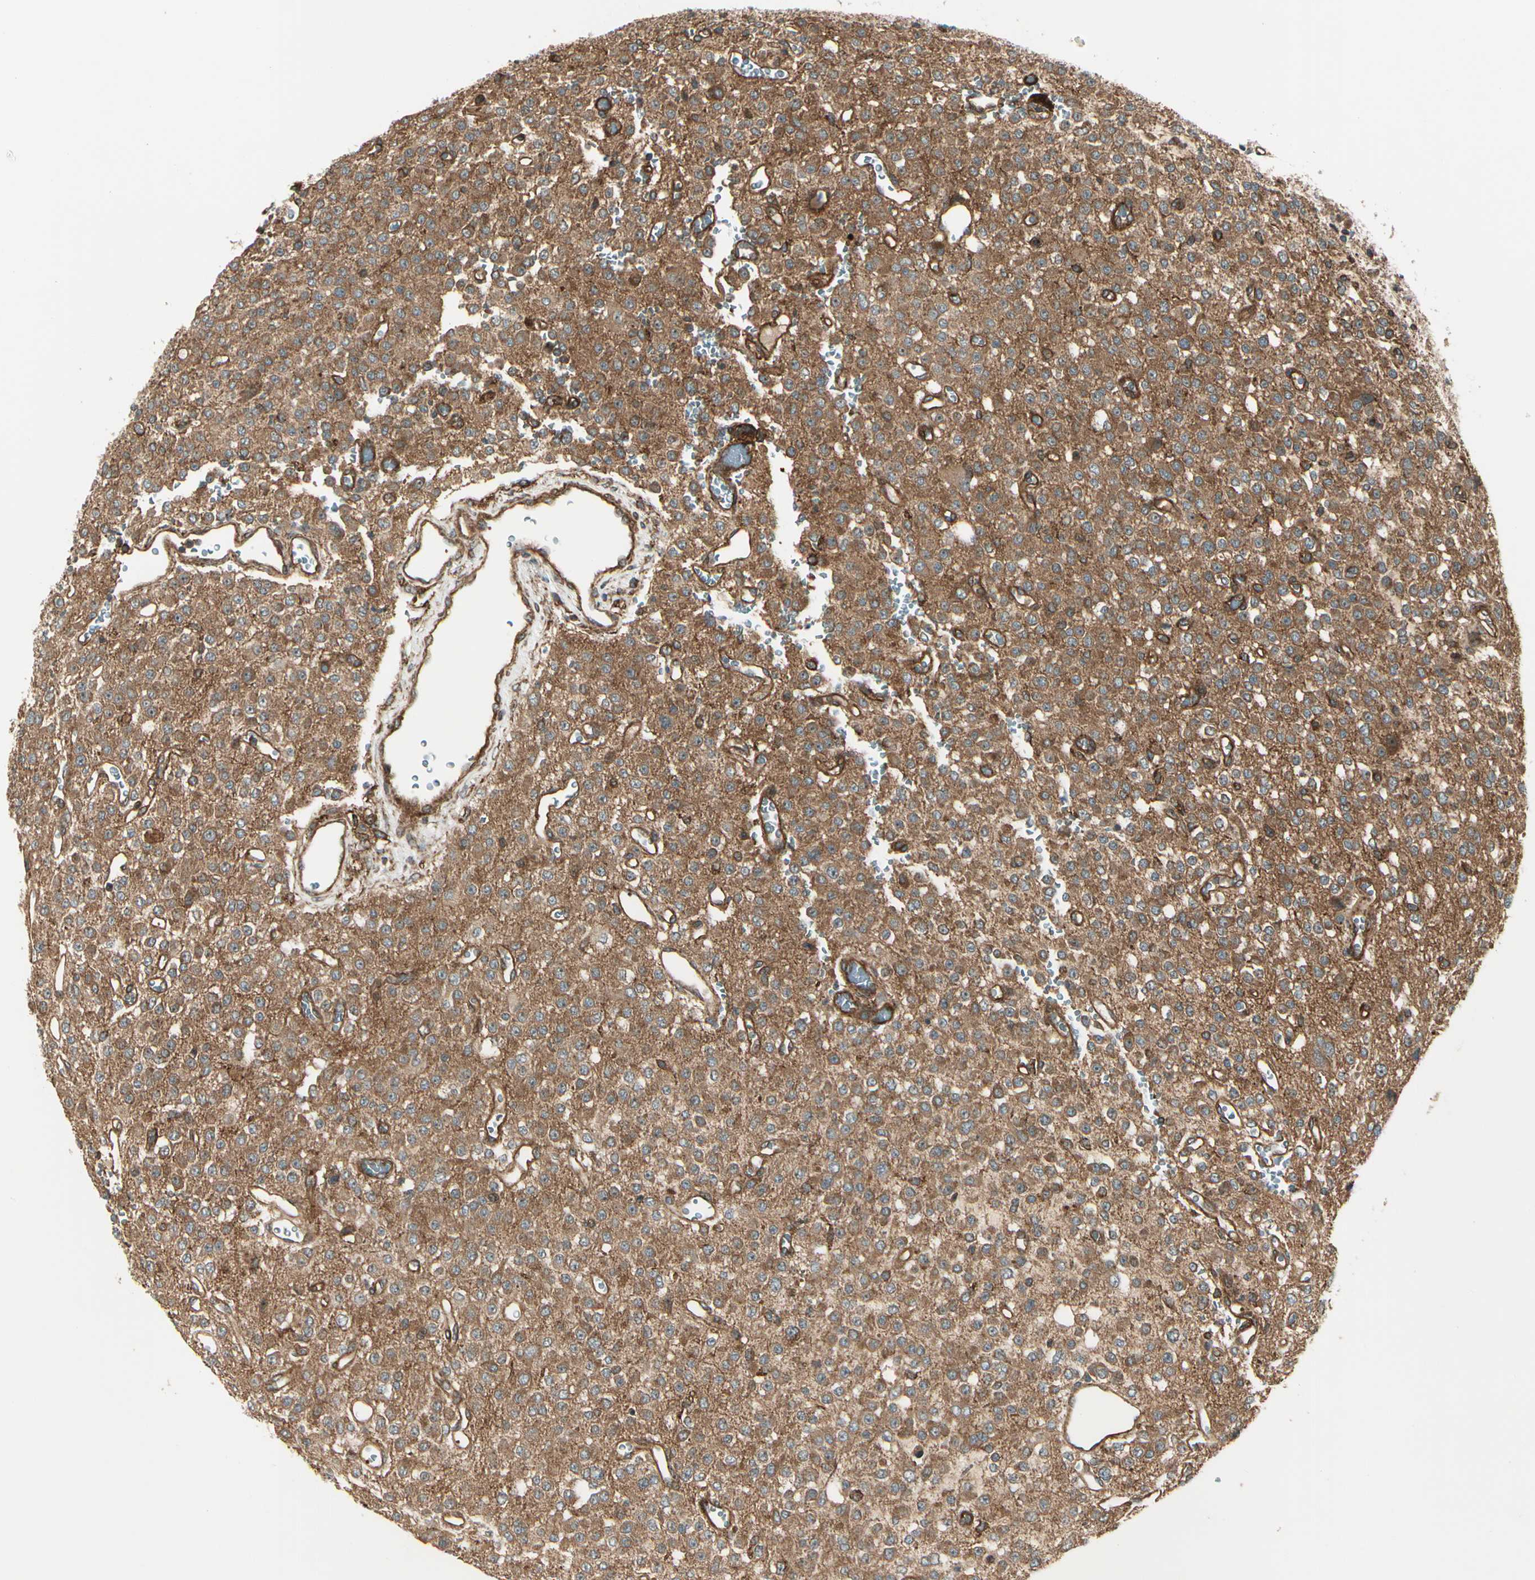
{"staining": {"intensity": "moderate", "quantity": "25%-75%", "location": "cytoplasmic/membranous"}, "tissue": "glioma", "cell_type": "Tumor cells", "image_type": "cancer", "snomed": [{"axis": "morphology", "description": "Glioma, malignant, Low grade"}, {"axis": "topography", "description": "Brain"}], "caption": "Immunohistochemistry of human malignant glioma (low-grade) reveals medium levels of moderate cytoplasmic/membranous positivity in about 25%-75% of tumor cells. Ihc stains the protein in brown and the nuclei are stained blue.", "gene": "FKBP15", "patient": {"sex": "male", "age": 38}}